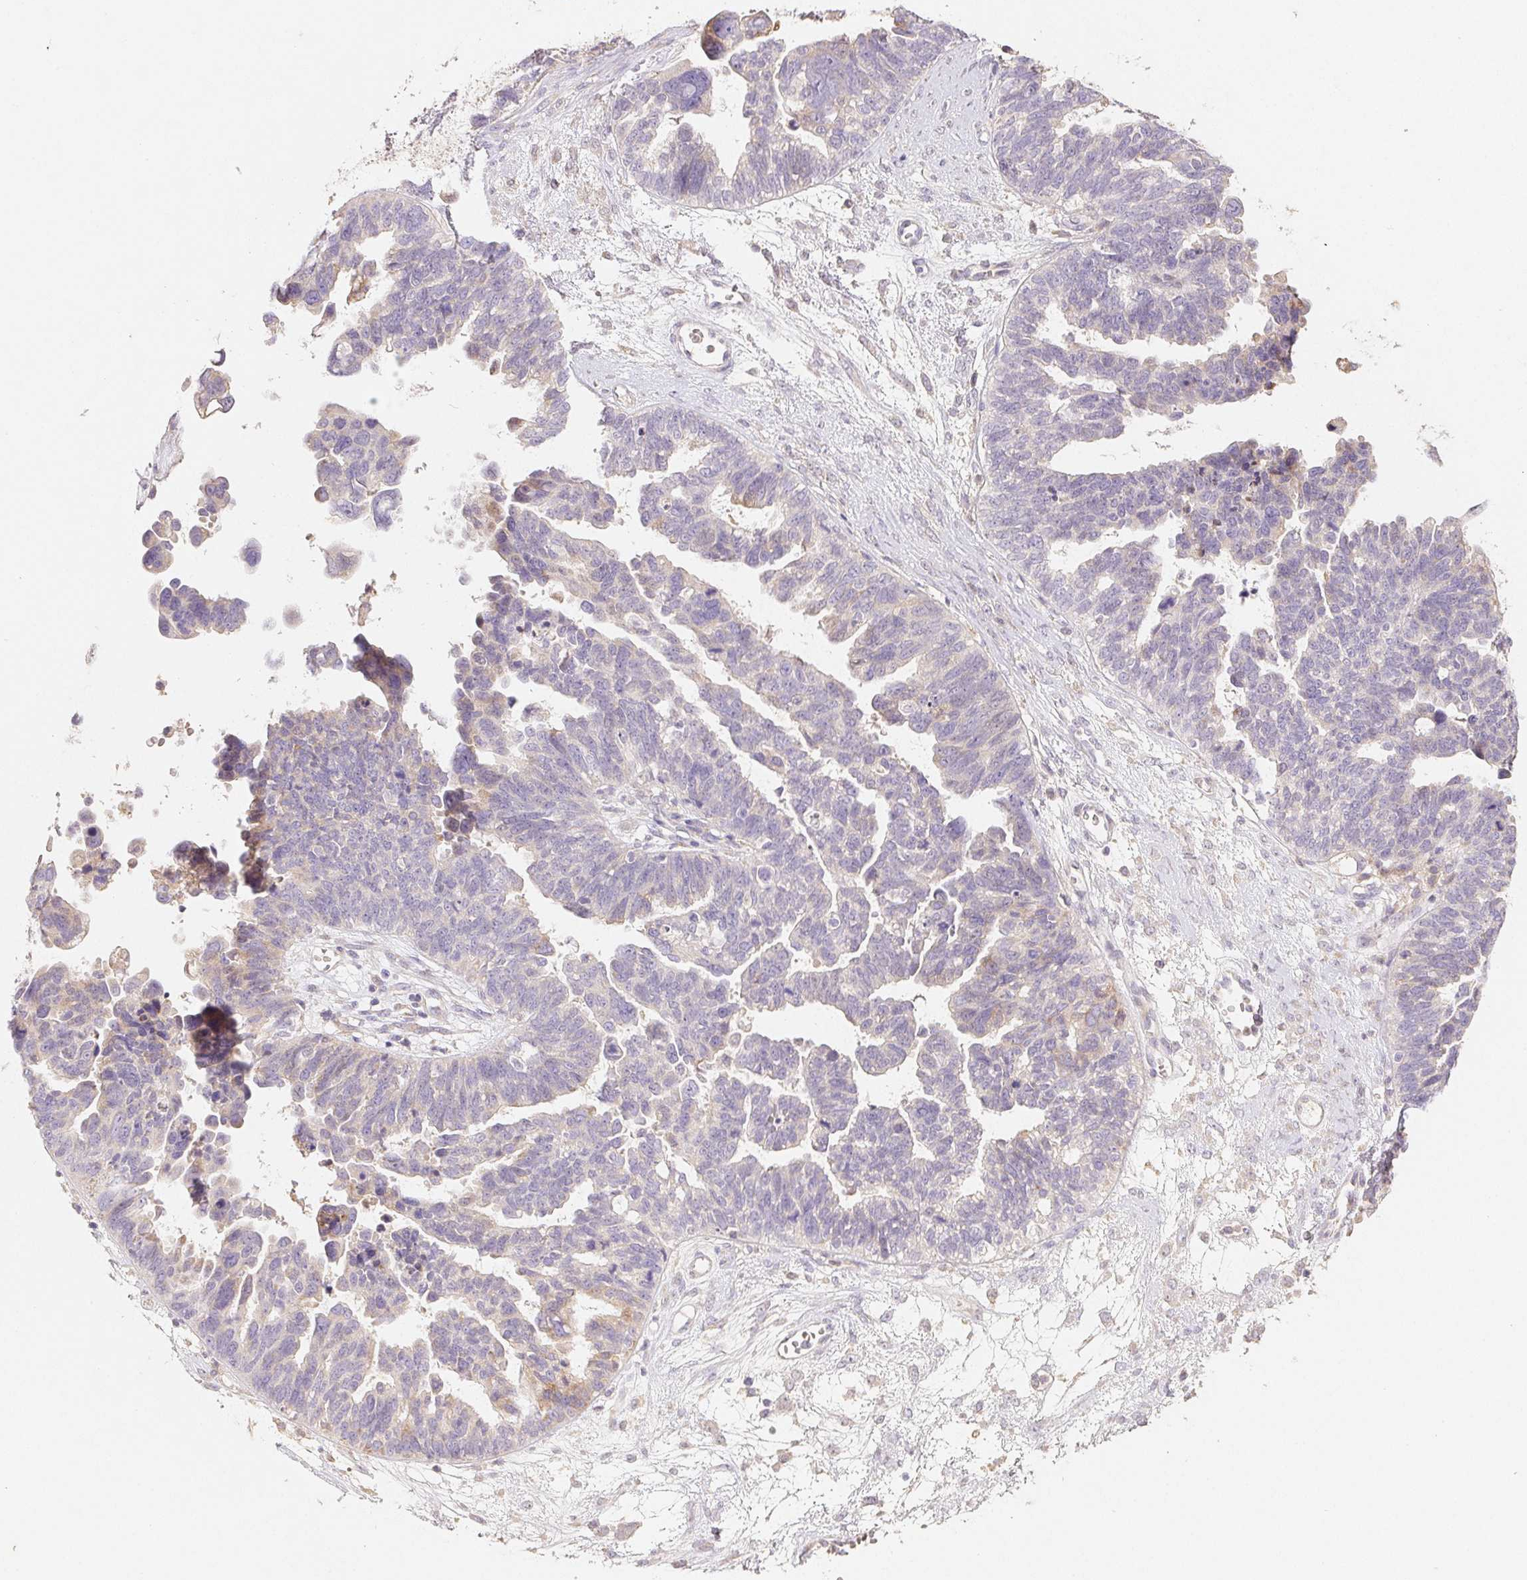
{"staining": {"intensity": "negative", "quantity": "none", "location": "none"}, "tissue": "ovarian cancer", "cell_type": "Tumor cells", "image_type": "cancer", "snomed": [{"axis": "morphology", "description": "Cystadenocarcinoma, serous, NOS"}, {"axis": "topography", "description": "Ovary"}], "caption": "Immunohistochemistry (IHC) of human ovarian cancer exhibits no expression in tumor cells.", "gene": "ACVR1B", "patient": {"sex": "female", "age": 60}}